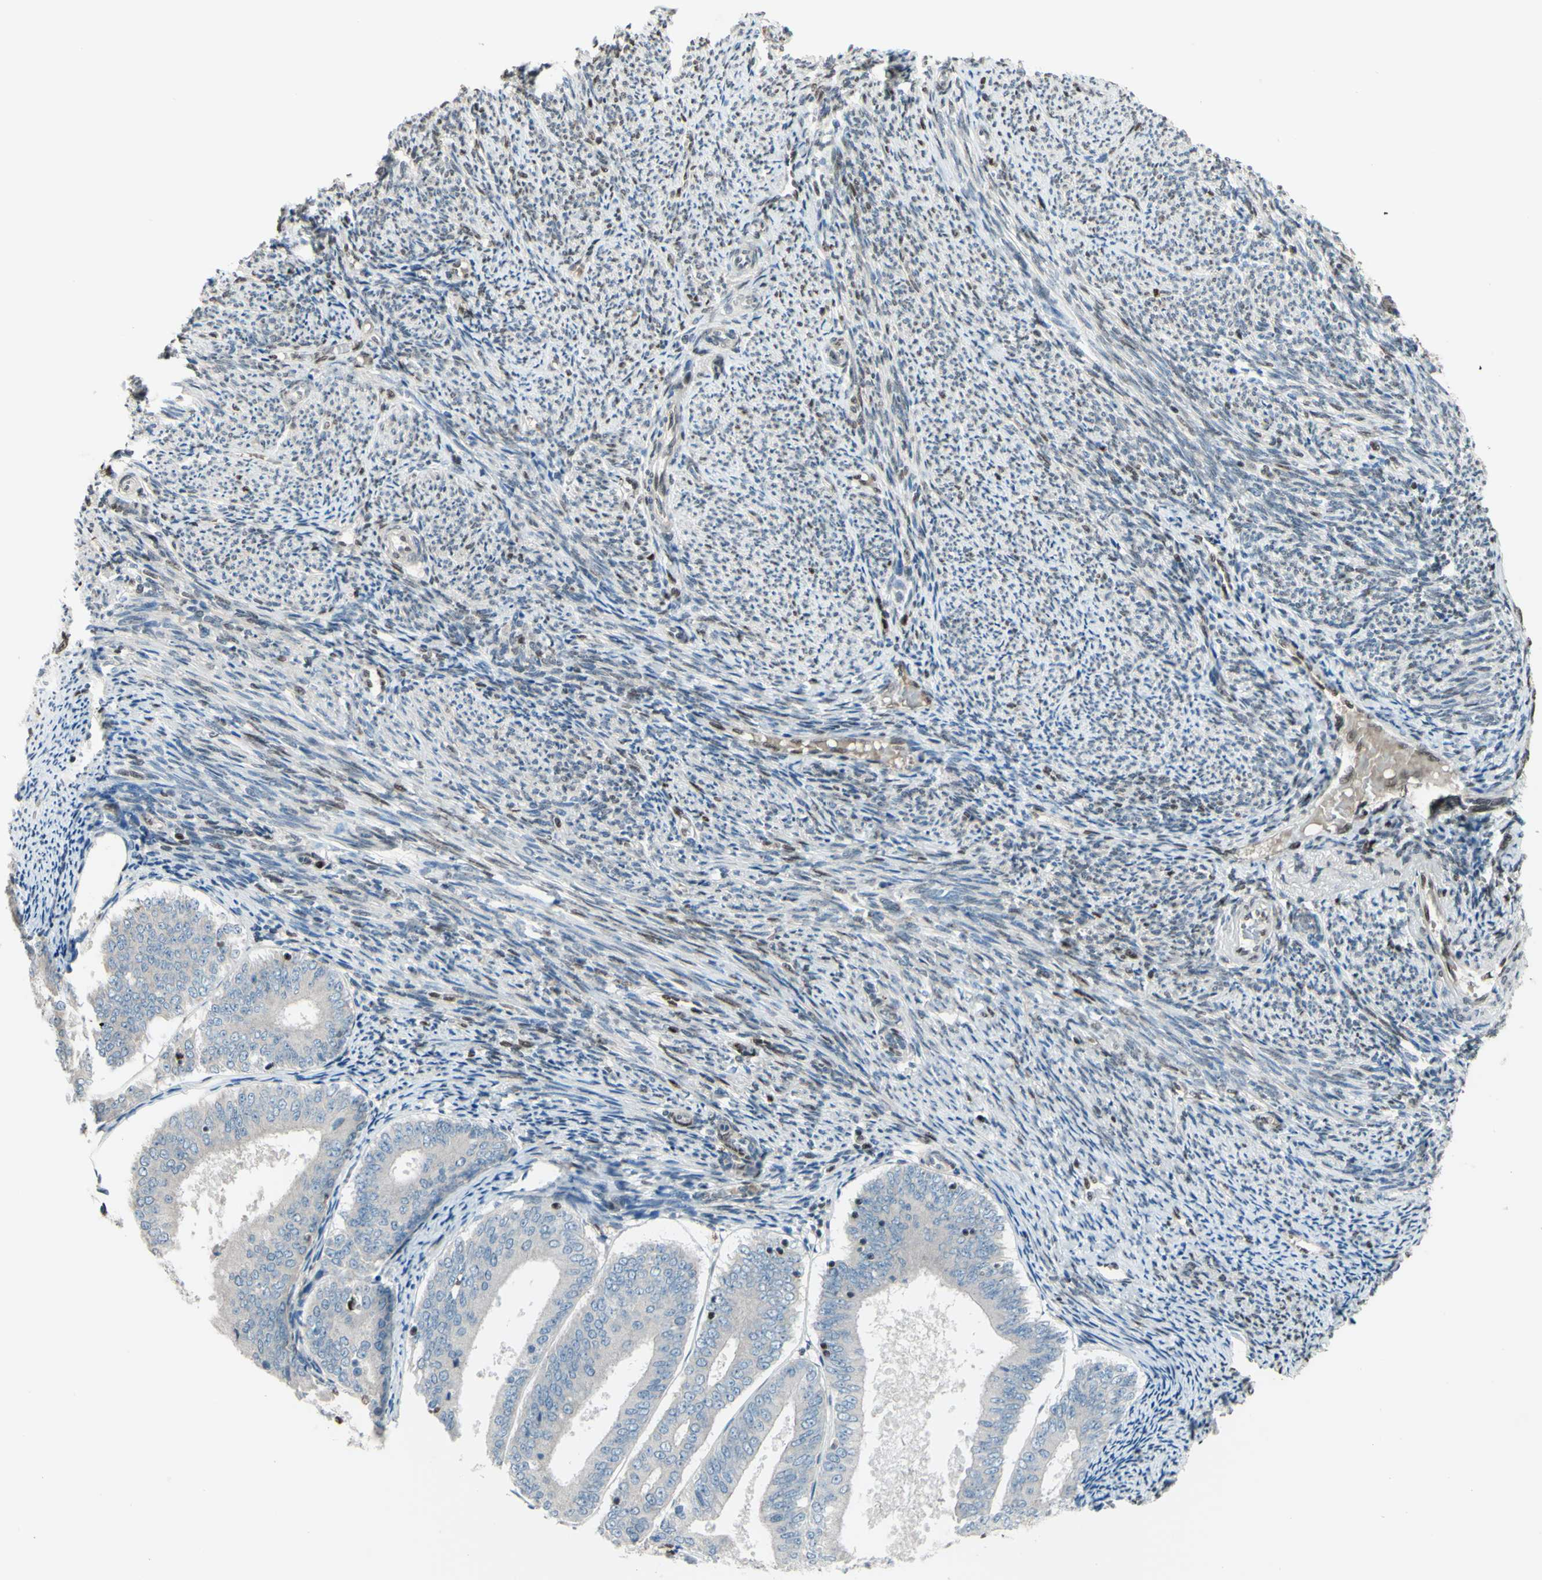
{"staining": {"intensity": "weak", "quantity": ">75%", "location": "cytoplasmic/membranous"}, "tissue": "endometrial cancer", "cell_type": "Tumor cells", "image_type": "cancer", "snomed": [{"axis": "morphology", "description": "Adenocarcinoma, NOS"}, {"axis": "topography", "description": "Endometrium"}], "caption": "IHC of human endometrial adenocarcinoma exhibits low levels of weak cytoplasmic/membranous expression in about >75% of tumor cells. (DAB (3,3'-diaminobenzidine) IHC with brightfield microscopy, high magnification).", "gene": "FKBP5", "patient": {"sex": "female", "age": 63}}